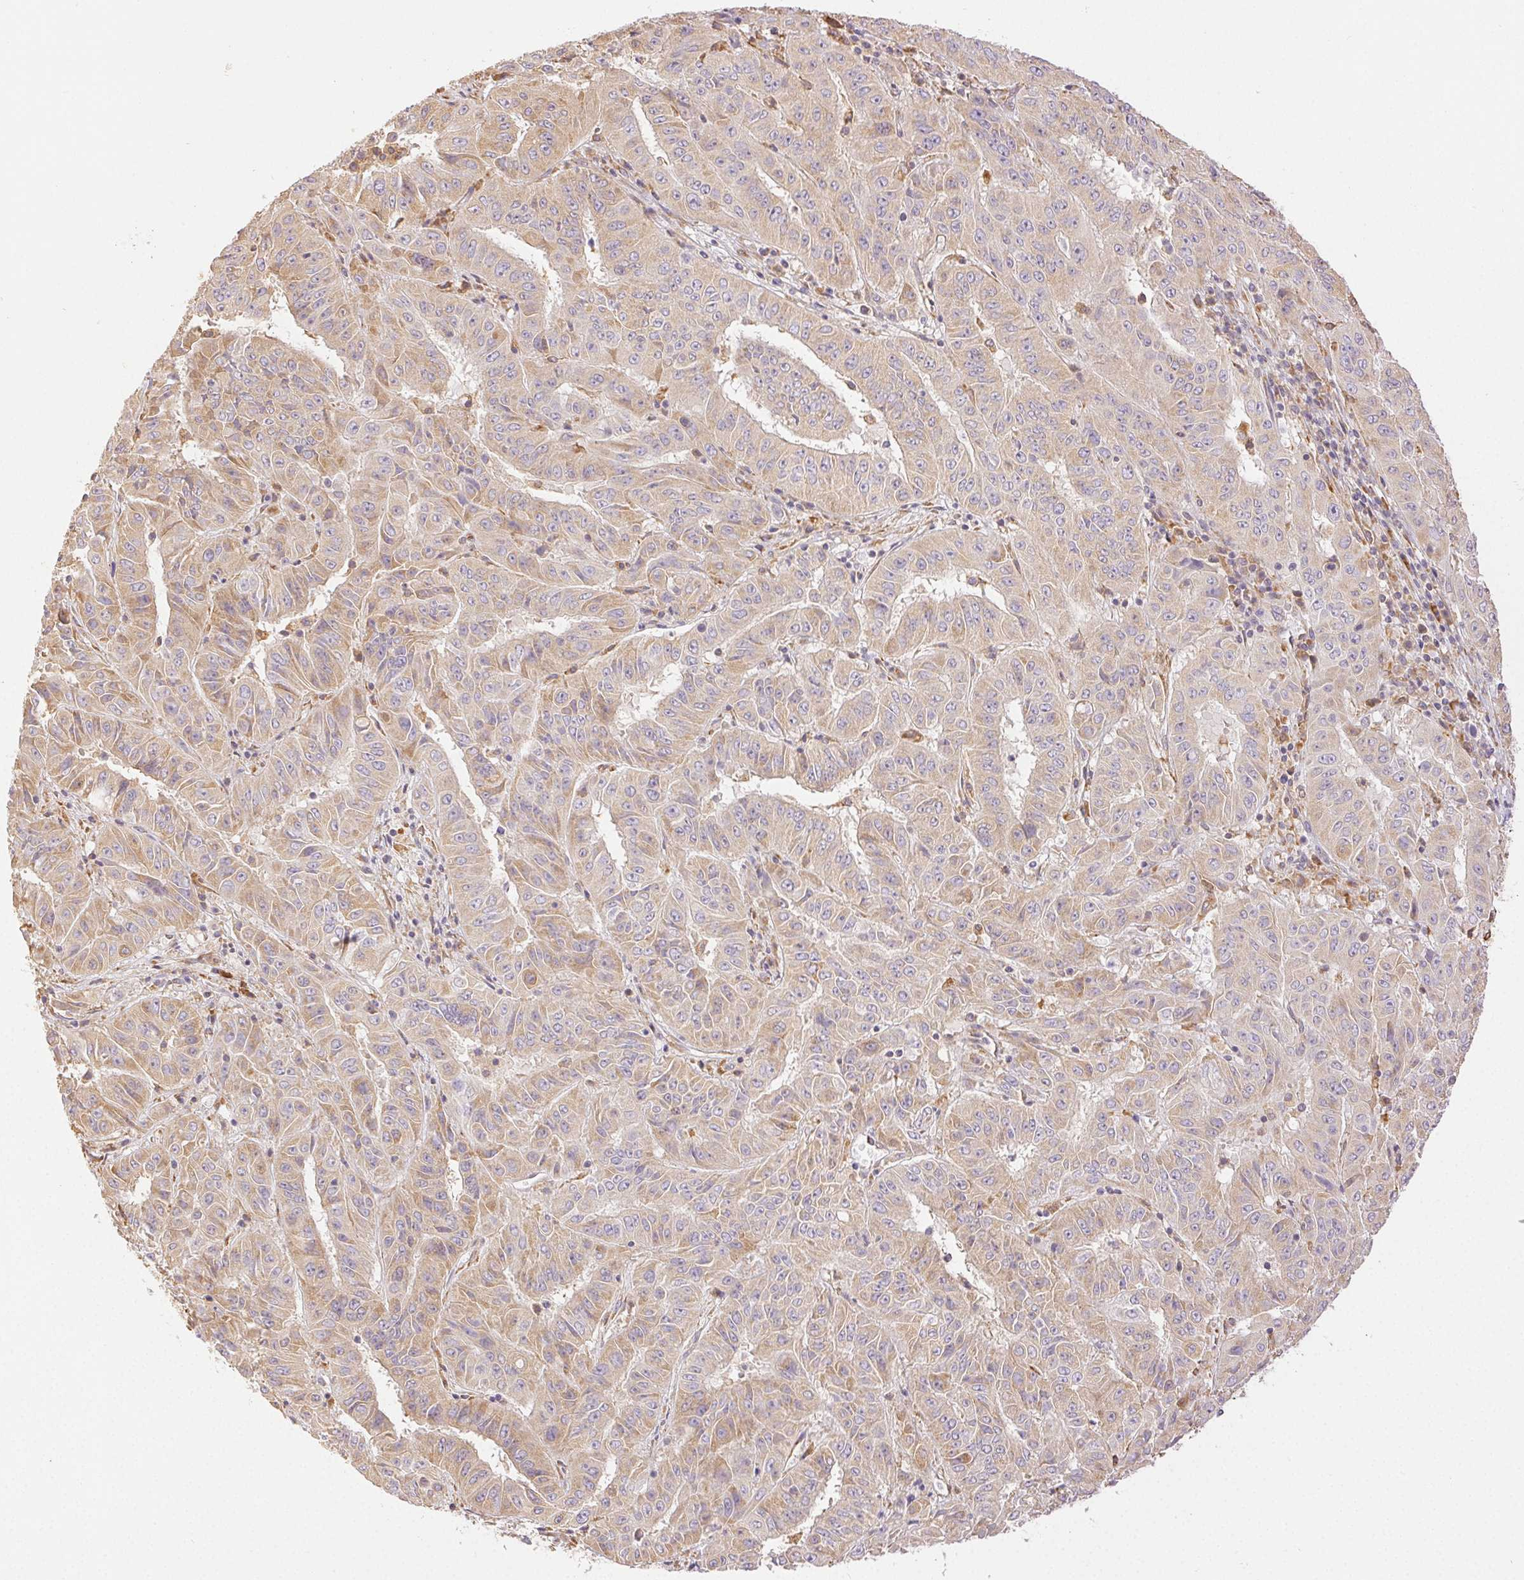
{"staining": {"intensity": "weak", "quantity": ">75%", "location": "cytoplasmic/membranous"}, "tissue": "pancreatic cancer", "cell_type": "Tumor cells", "image_type": "cancer", "snomed": [{"axis": "morphology", "description": "Adenocarcinoma, NOS"}, {"axis": "topography", "description": "Pancreas"}], "caption": "Protein expression analysis of human adenocarcinoma (pancreatic) reveals weak cytoplasmic/membranous expression in approximately >75% of tumor cells.", "gene": "ENTREP1", "patient": {"sex": "male", "age": 63}}